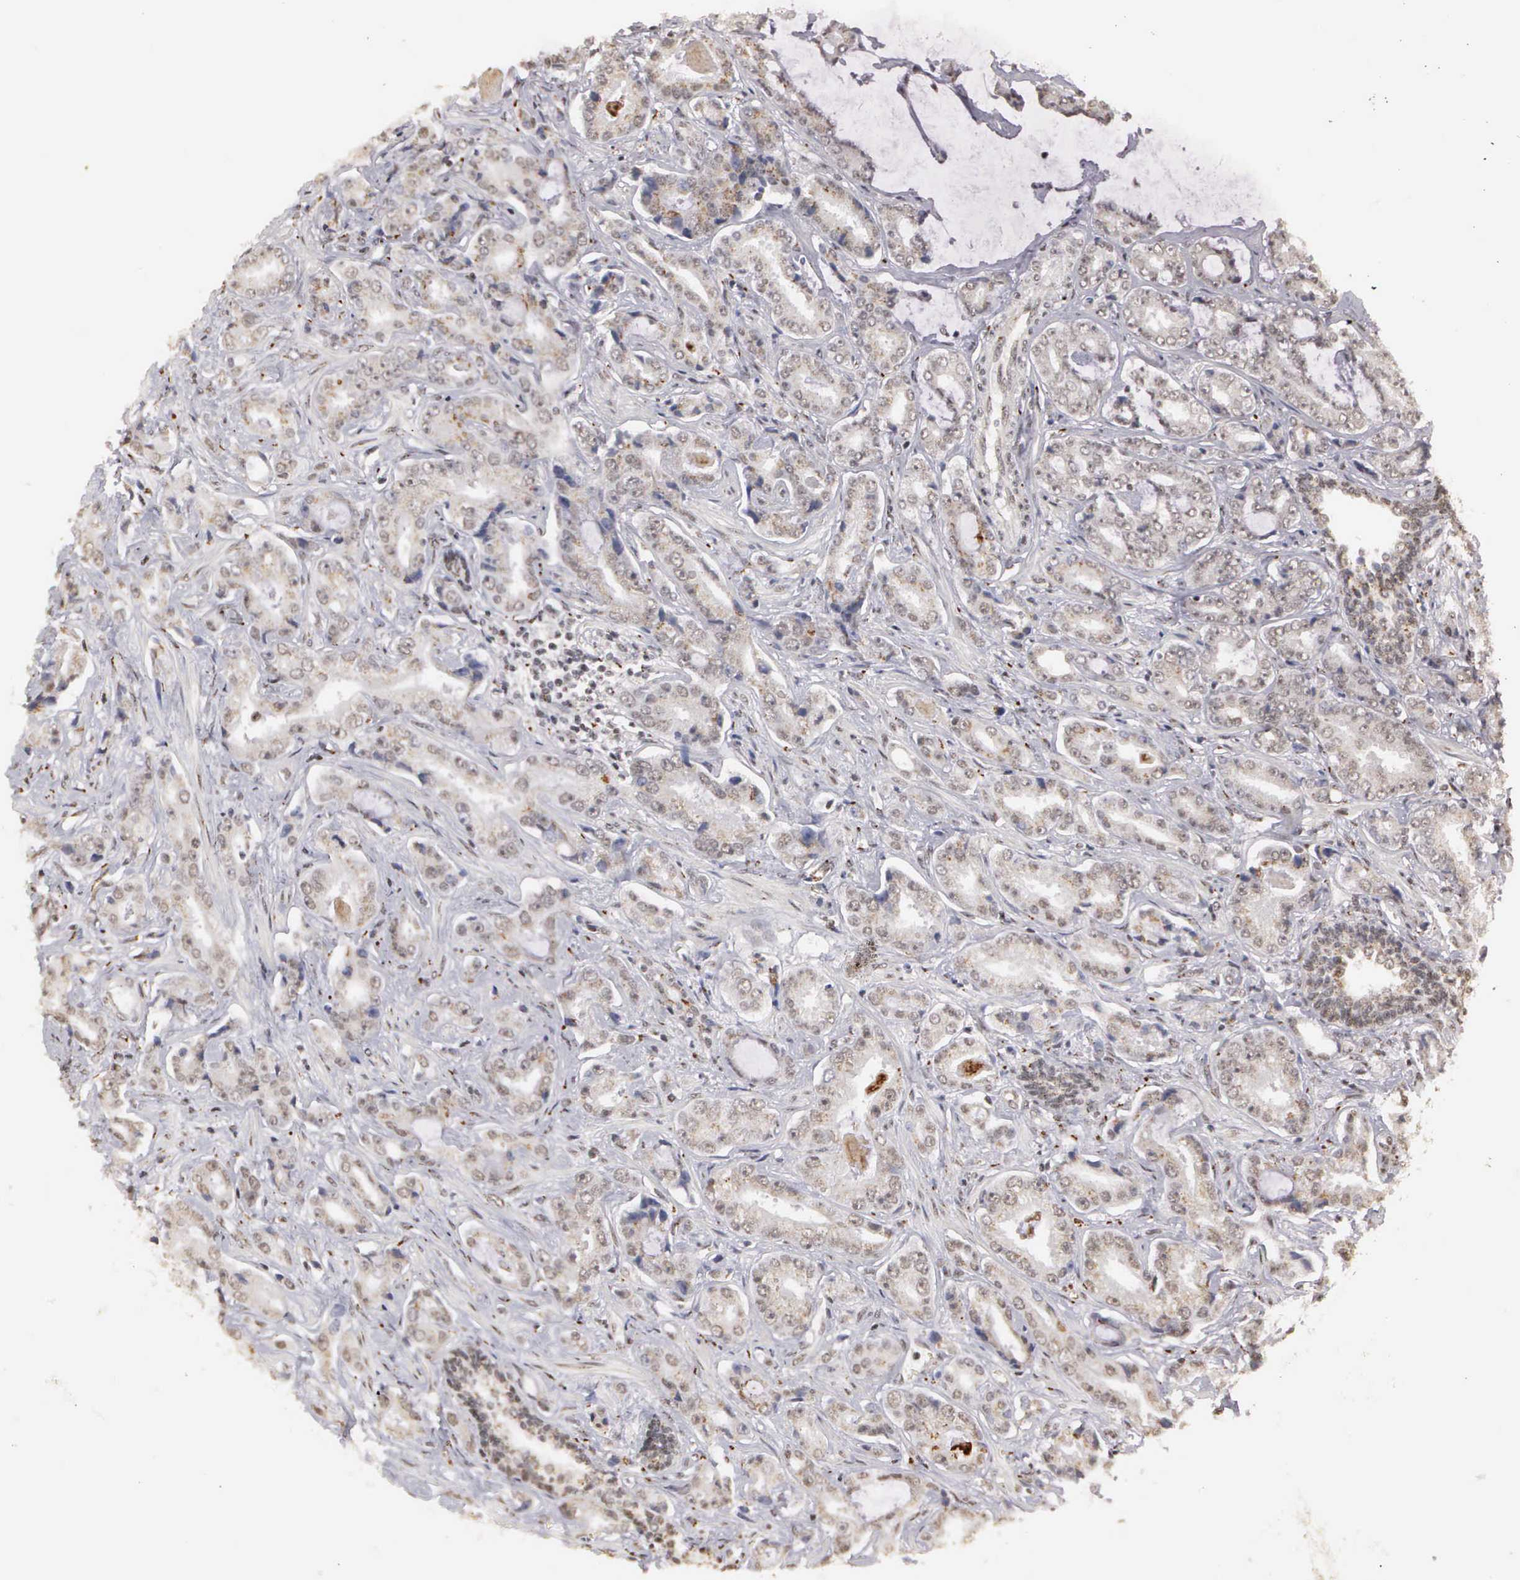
{"staining": {"intensity": "weak", "quantity": "<25%", "location": "cytoplasmic/membranous,nuclear"}, "tissue": "prostate cancer", "cell_type": "Tumor cells", "image_type": "cancer", "snomed": [{"axis": "morphology", "description": "Adenocarcinoma, Low grade"}, {"axis": "topography", "description": "Prostate"}], "caption": "A high-resolution micrograph shows immunohistochemistry (IHC) staining of low-grade adenocarcinoma (prostate), which reveals no significant expression in tumor cells. (Stains: DAB (3,3'-diaminobenzidine) immunohistochemistry (IHC) with hematoxylin counter stain, Microscopy: brightfield microscopy at high magnification).", "gene": "GTF2A1", "patient": {"sex": "male", "age": 65}}